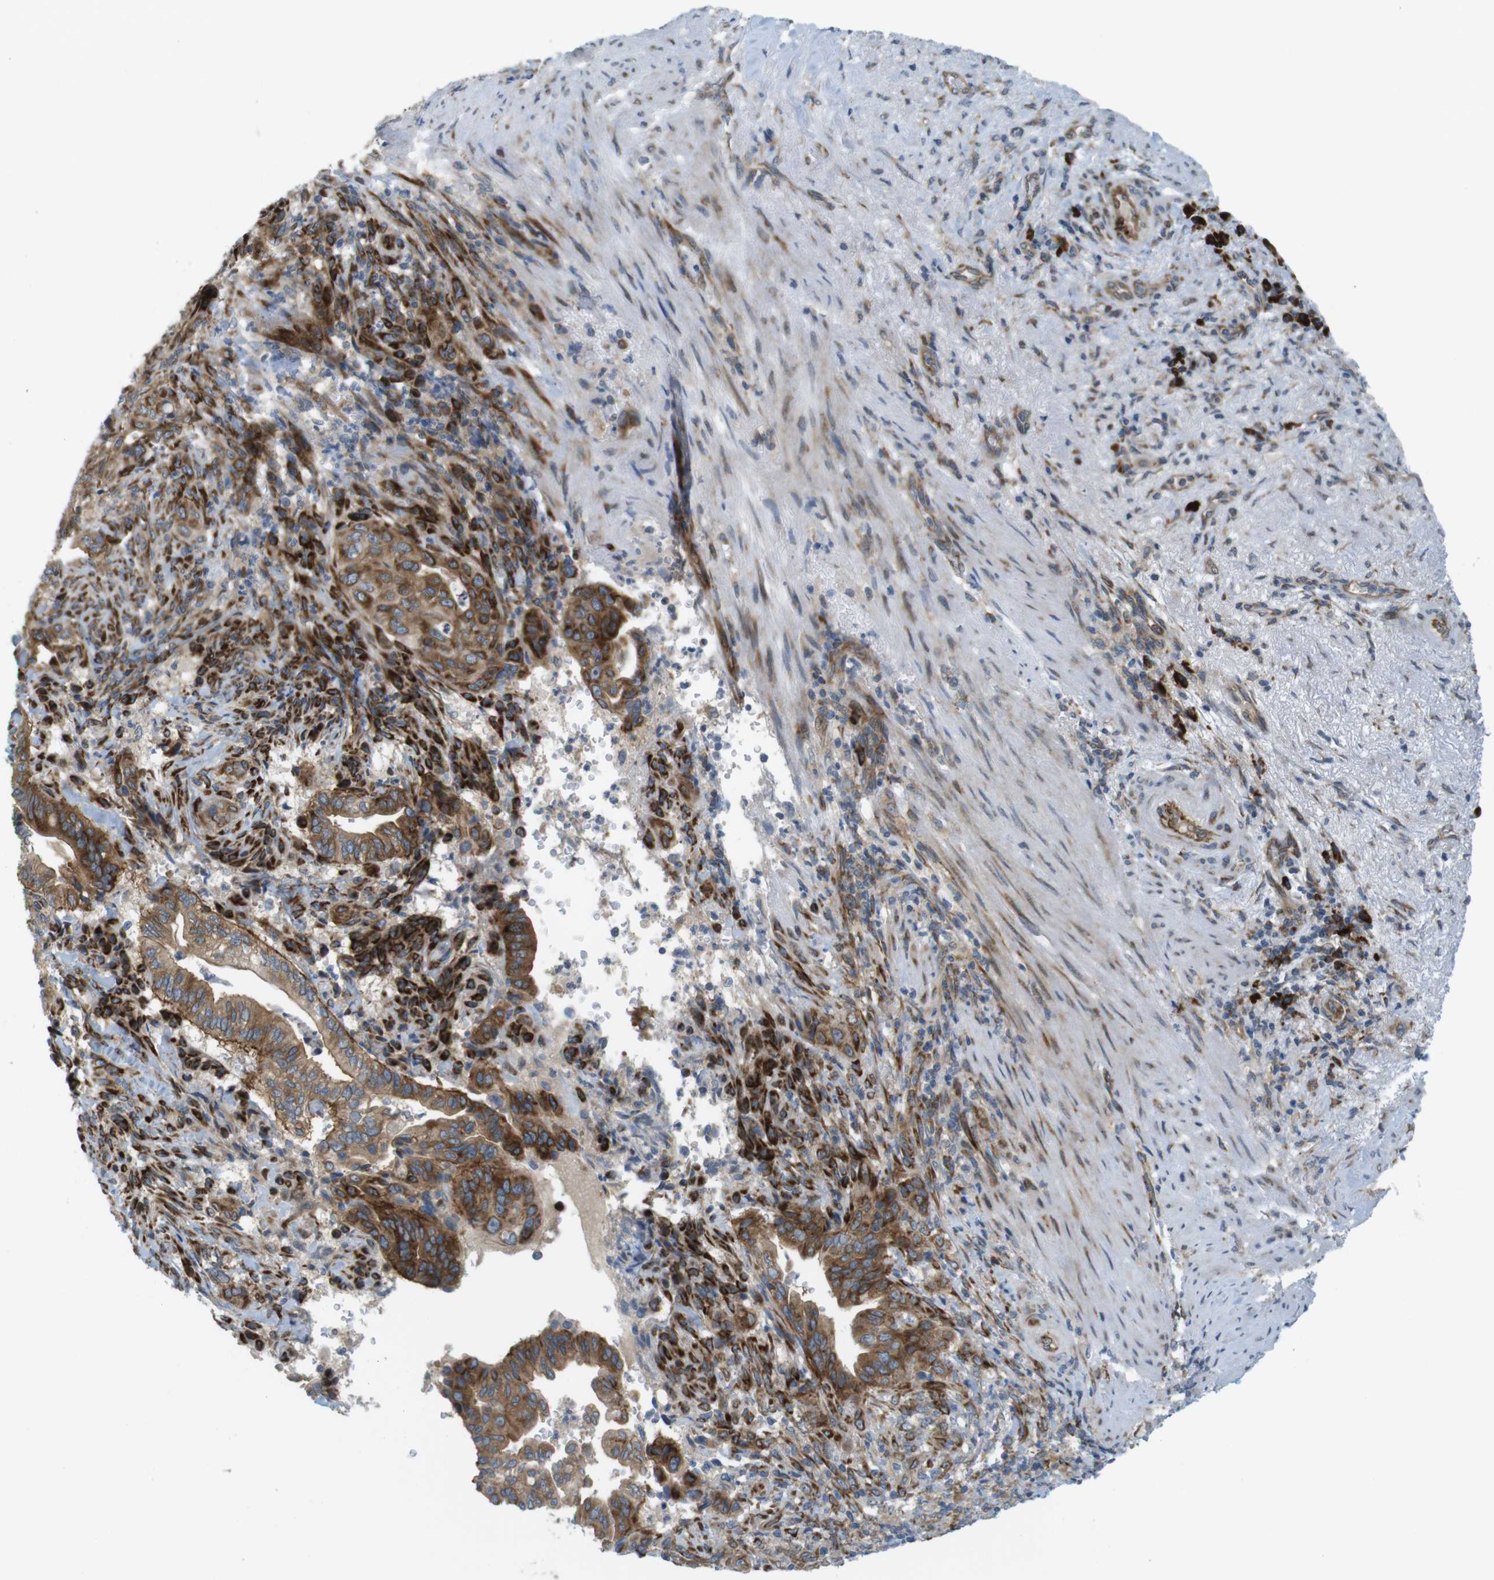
{"staining": {"intensity": "strong", "quantity": ">75%", "location": "cytoplasmic/membranous"}, "tissue": "liver cancer", "cell_type": "Tumor cells", "image_type": "cancer", "snomed": [{"axis": "morphology", "description": "Cholangiocarcinoma"}, {"axis": "topography", "description": "Liver"}], "caption": "Tumor cells show strong cytoplasmic/membranous staining in approximately >75% of cells in cholangiocarcinoma (liver).", "gene": "GJC3", "patient": {"sex": "female", "age": 67}}